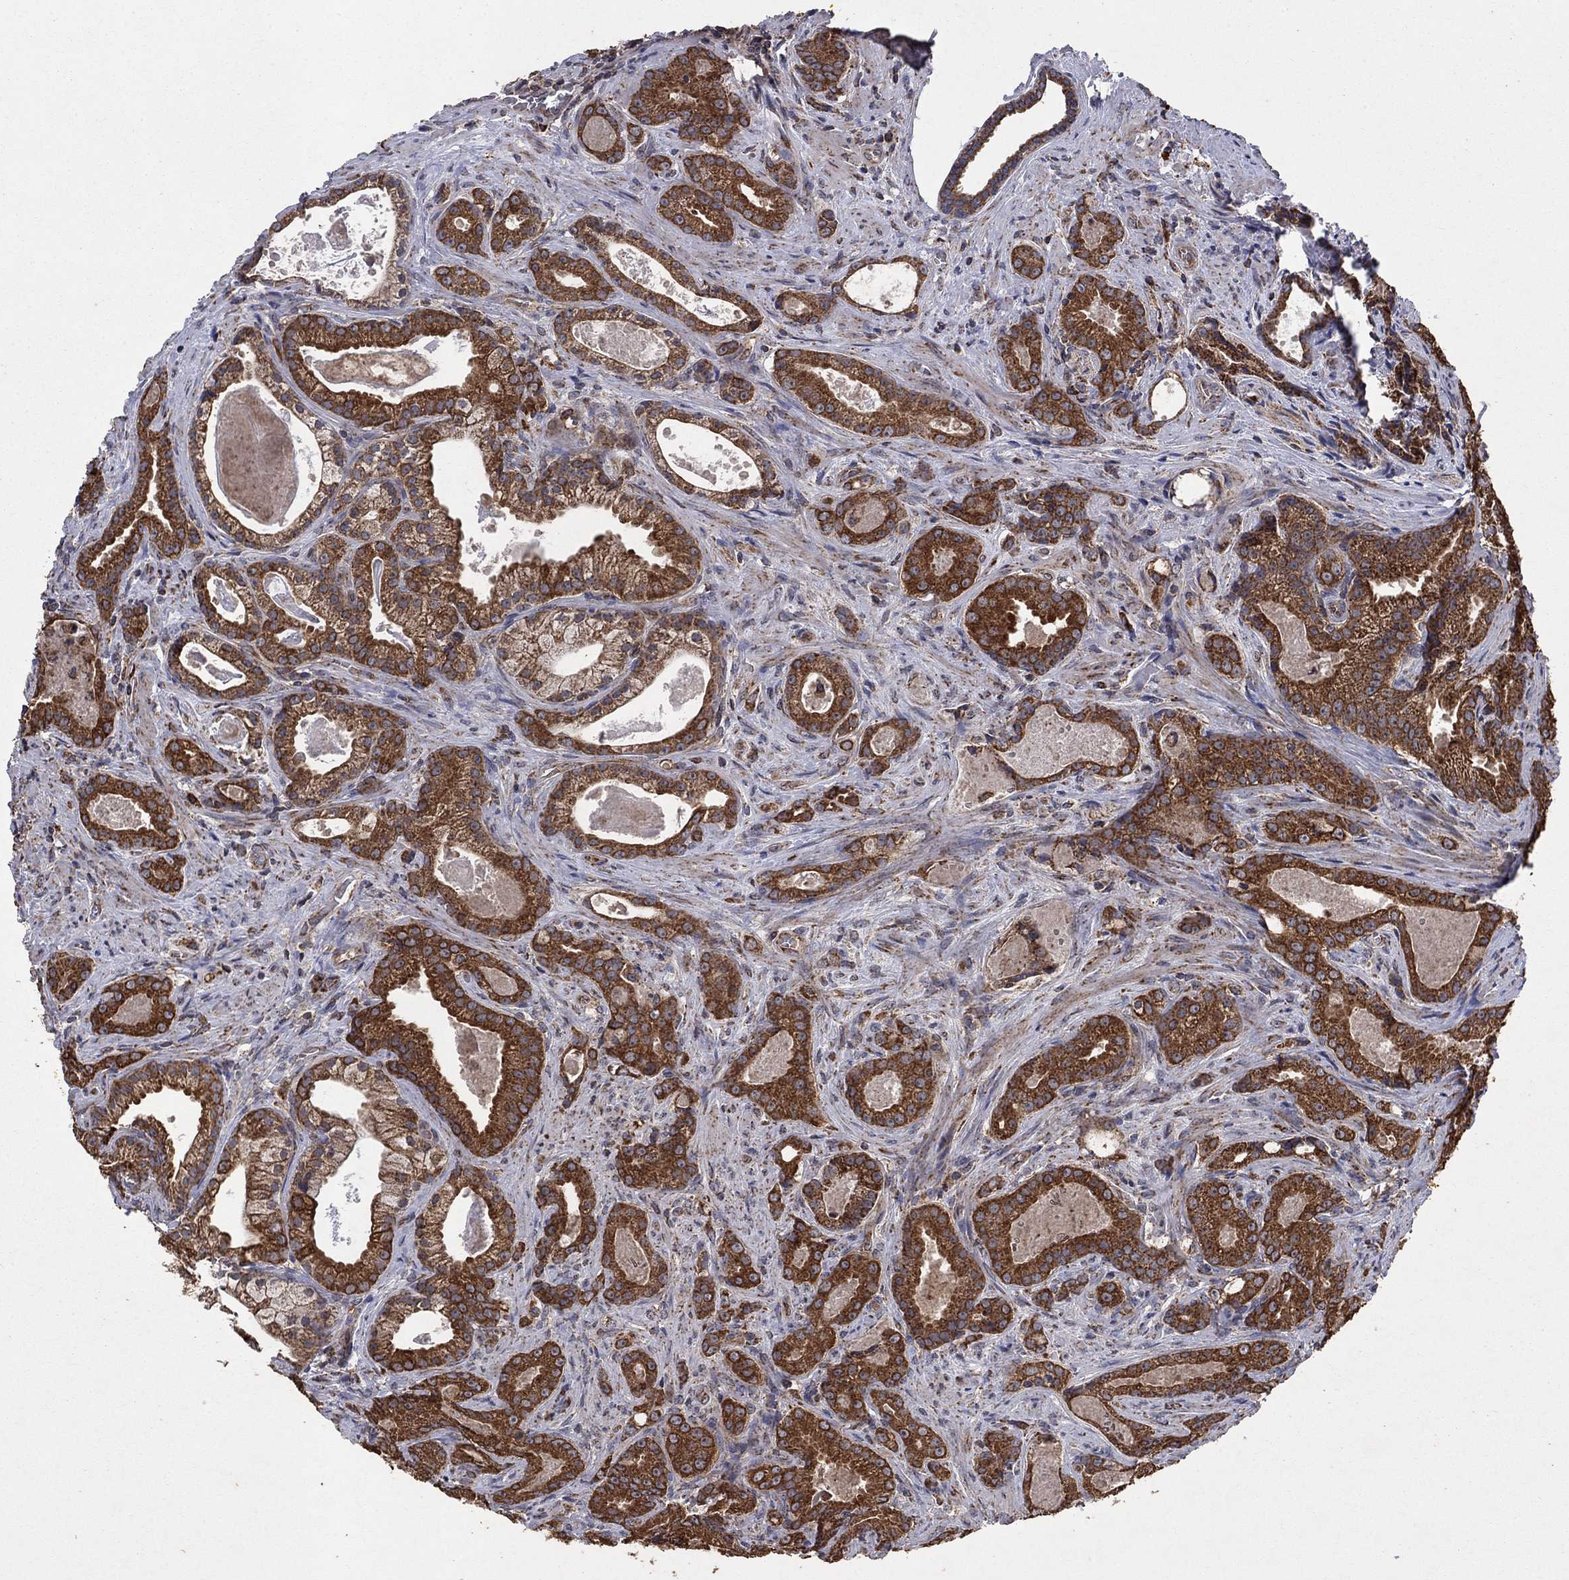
{"staining": {"intensity": "strong", "quantity": ">75%", "location": "cytoplasmic/membranous"}, "tissue": "prostate cancer", "cell_type": "Tumor cells", "image_type": "cancer", "snomed": [{"axis": "morphology", "description": "Adenocarcinoma, NOS"}, {"axis": "topography", "description": "Prostate"}], "caption": "About >75% of tumor cells in human adenocarcinoma (prostate) demonstrate strong cytoplasmic/membranous protein staining as visualized by brown immunohistochemical staining.", "gene": "DPH1", "patient": {"sex": "male", "age": 61}}